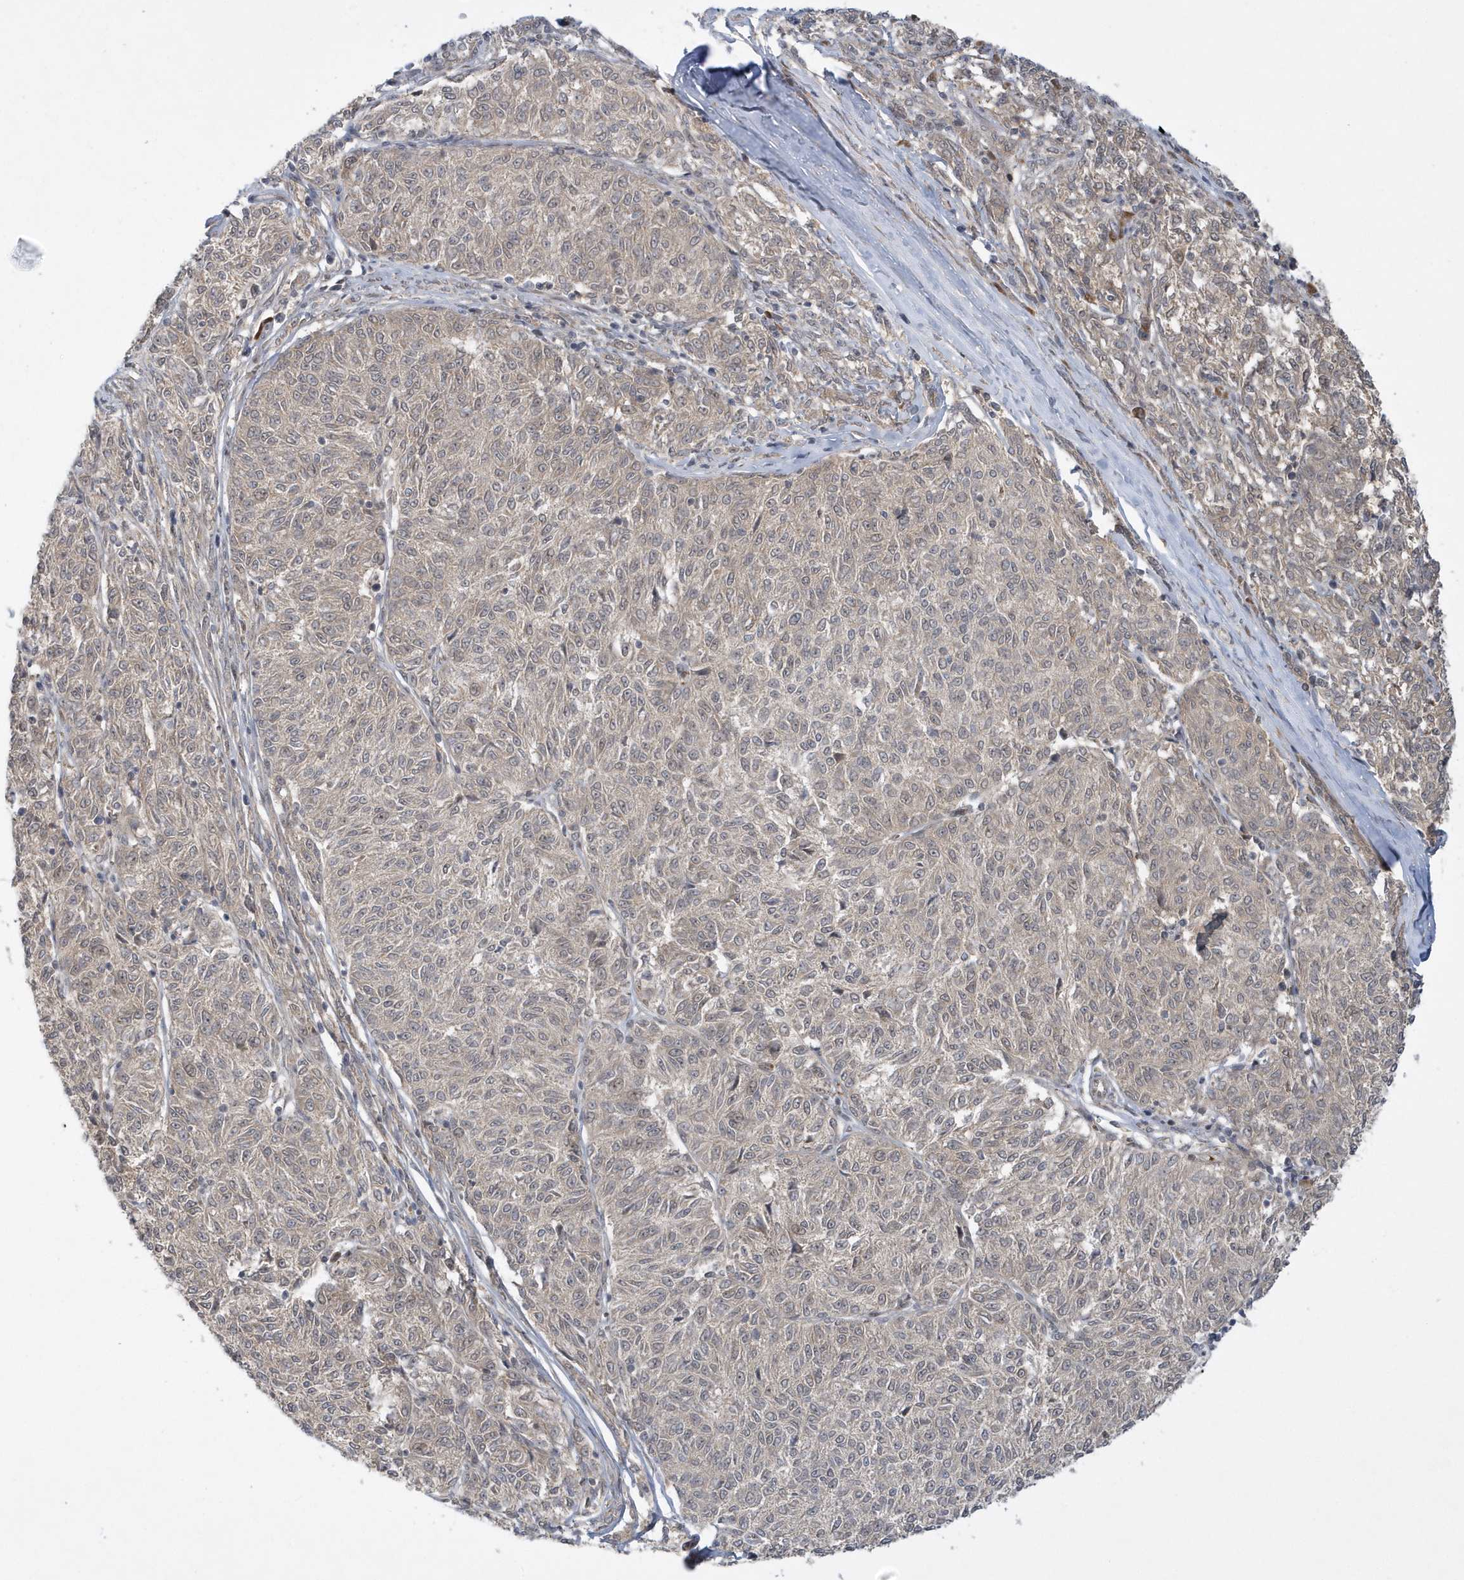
{"staining": {"intensity": "weak", "quantity": "25%-75%", "location": "cytoplasmic/membranous"}, "tissue": "melanoma", "cell_type": "Tumor cells", "image_type": "cancer", "snomed": [{"axis": "morphology", "description": "Malignant melanoma, NOS"}, {"axis": "topography", "description": "Skin"}], "caption": "Malignant melanoma tissue shows weak cytoplasmic/membranous expression in about 25%-75% of tumor cells", "gene": "ATG4A", "patient": {"sex": "female", "age": 72}}